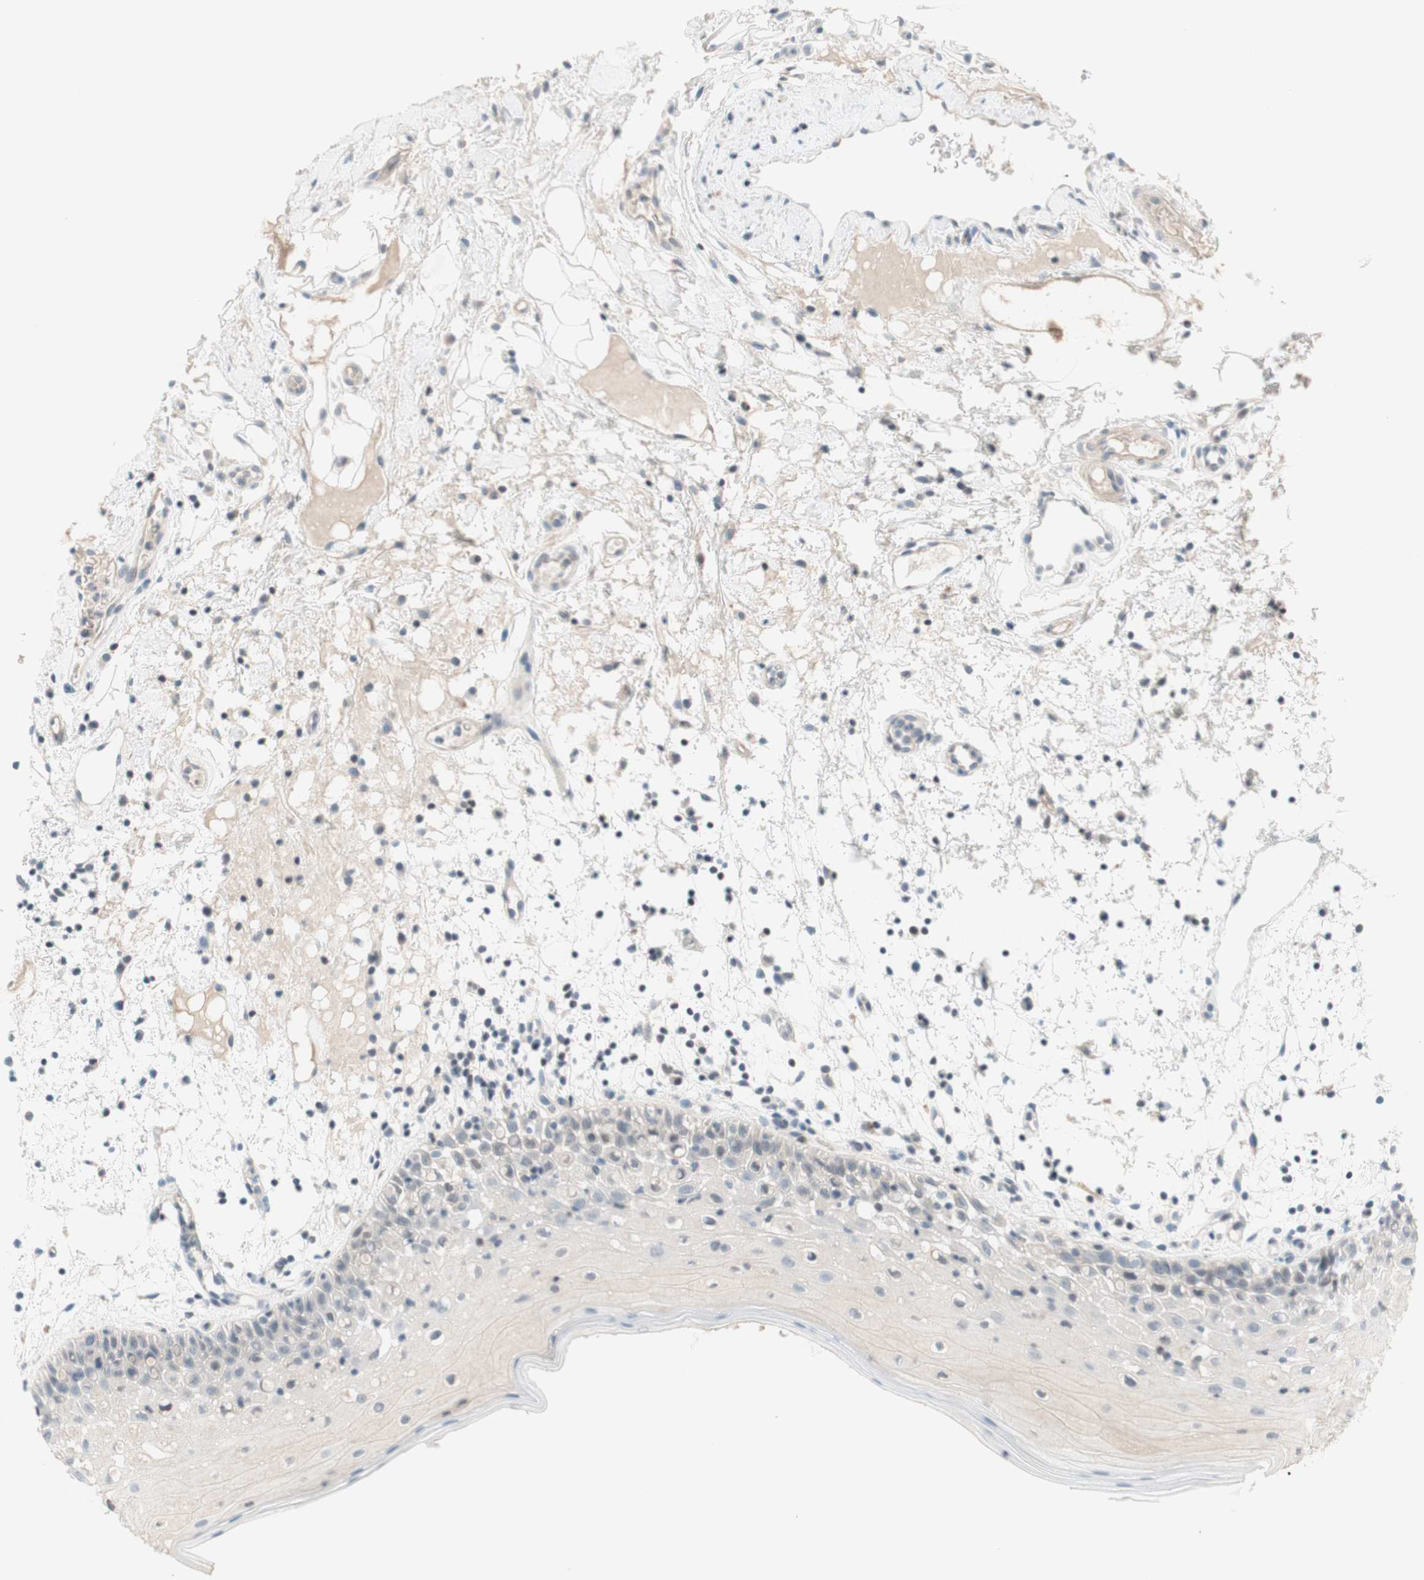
{"staining": {"intensity": "negative", "quantity": "none", "location": "none"}, "tissue": "oral mucosa", "cell_type": "Squamous epithelial cells", "image_type": "normal", "snomed": [{"axis": "morphology", "description": "Normal tissue, NOS"}, {"axis": "morphology", "description": "Squamous cell carcinoma, NOS"}, {"axis": "topography", "description": "Skeletal muscle"}, {"axis": "topography", "description": "Oral tissue"}], "caption": "This micrograph is of normal oral mucosa stained with immunohistochemistry (IHC) to label a protein in brown with the nuclei are counter-stained blue. There is no staining in squamous epithelial cells. (Brightfield microscopy of DAB (3,3'-diaminobenzidine) immunohistochemistry at high magnification).", "gene": "JPH1", "patient": {"sex": "male", "age": 71}}